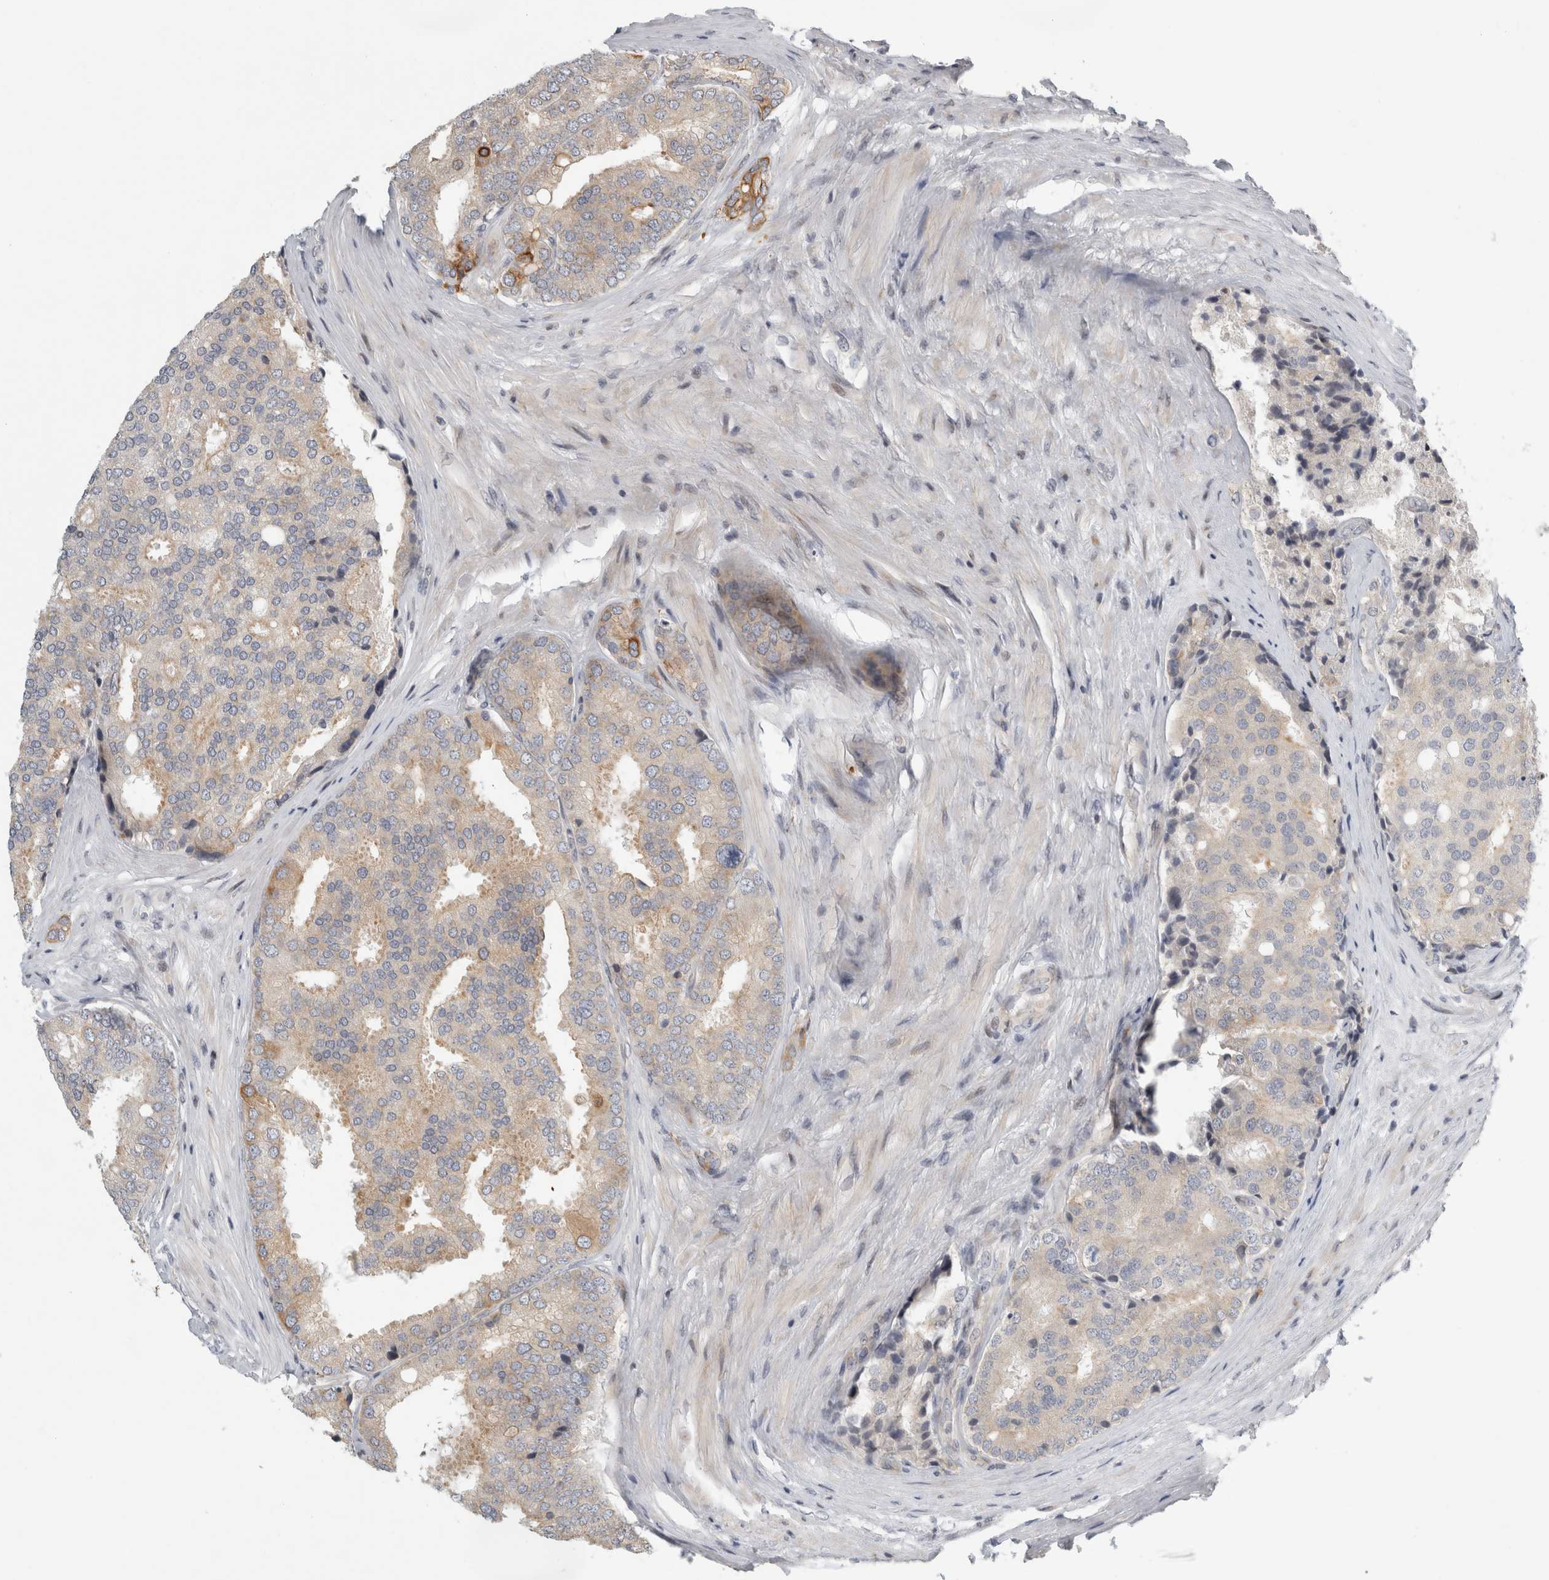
{"staining": {"intensity": "weak", "quantity": "<25%", "location": "cytoplasmic/membranous"}, "tissue": "prostate cancer", "cell_type": "Tumor cells", "image_type": "cancer", "snomed": [{"axis": "morphology", "description": "Adenocarcinoma, High grade"}, {"axis": "topography", "description": "Prostate"}], "caption": "Immunohistochemistry photomicrograph of prostate cancer stained for a protein (brown), which shows no expression in tumor cells.", "gene": "UTP25", "patient": {"sex": "male", "age": 50}}